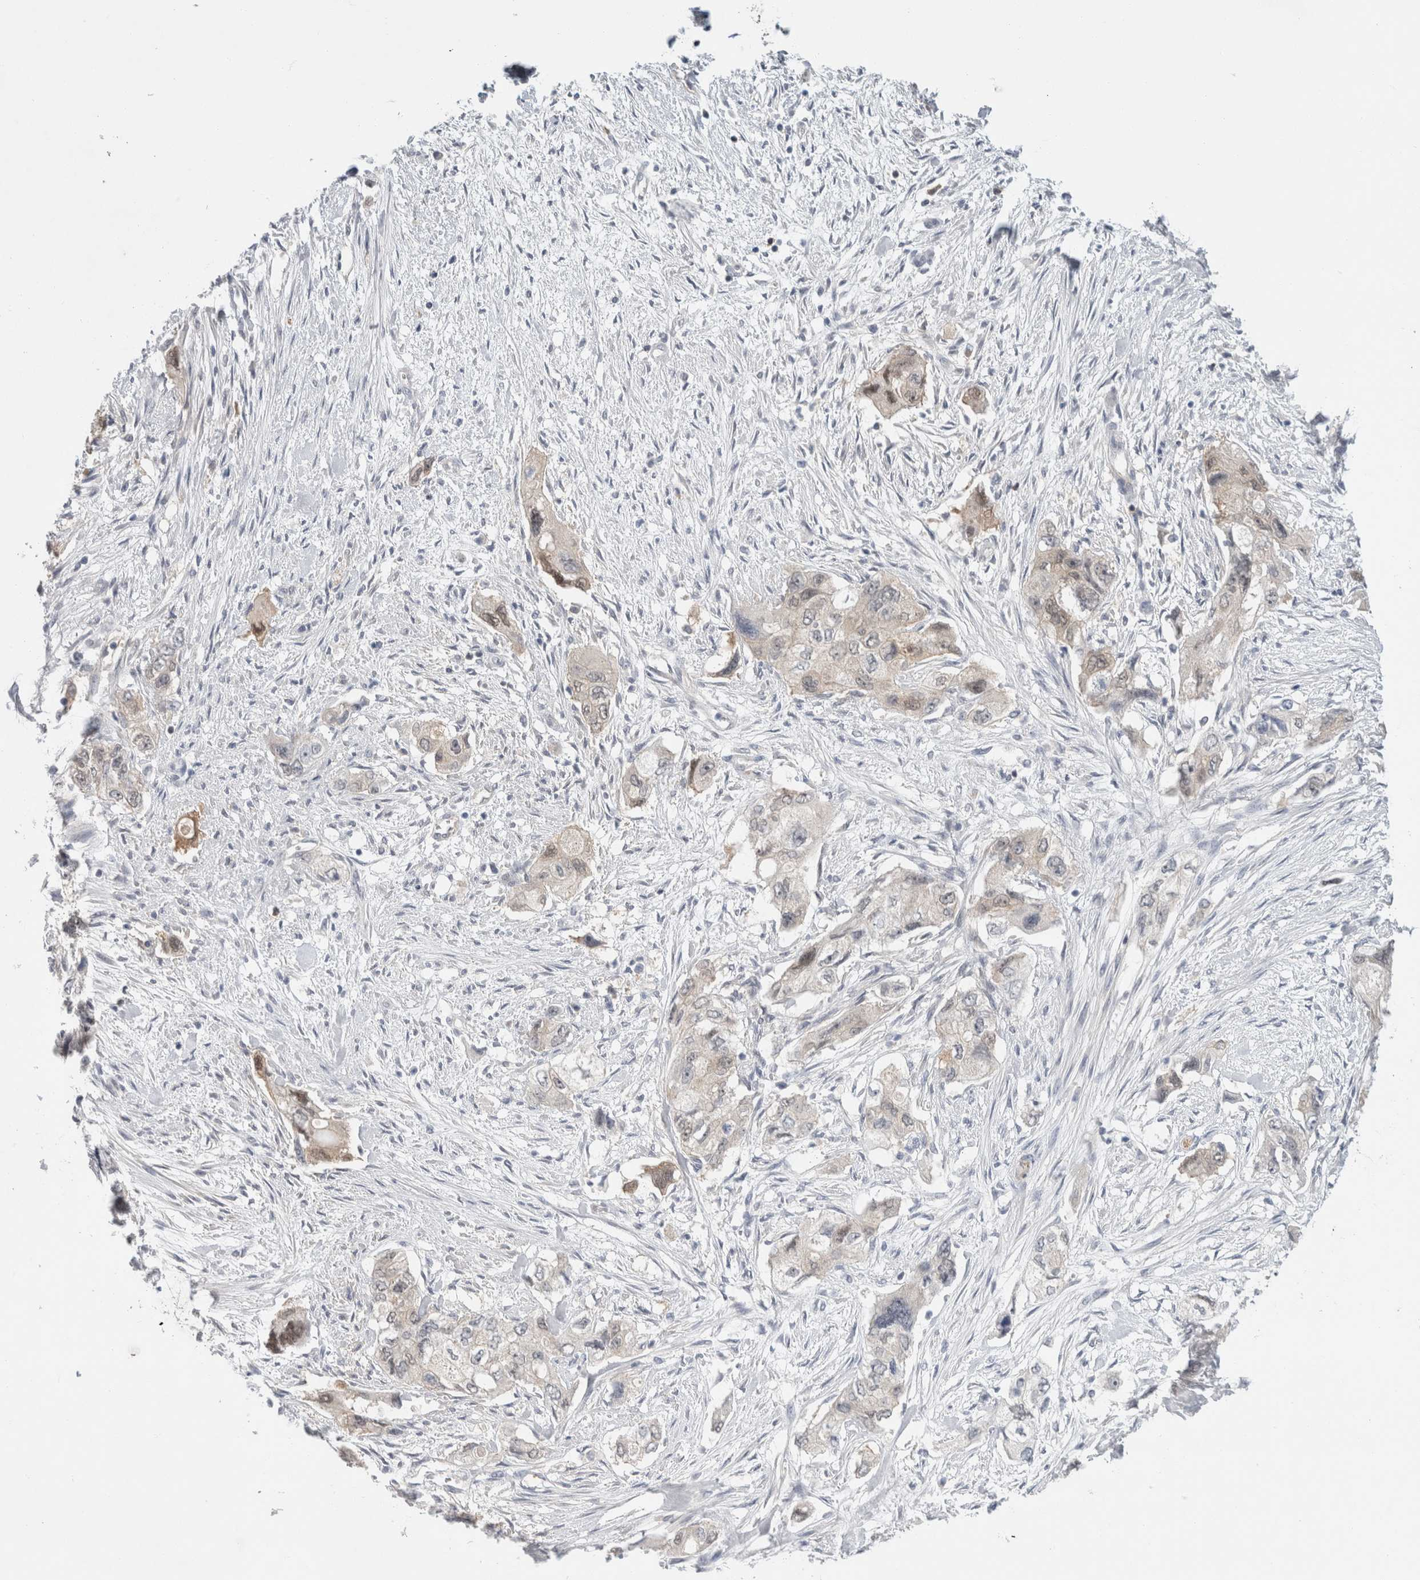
{"staining": {"intensity": "weak", "quantity": "<25%", "location": "cytoplasmic/membranous"}, "tissue": "pancreatic cancer", "cell_type": "Tumor cells", "image_type": "cancer", "snomed": [{"axis": "morphology", "description": "Adenocarcinoma, NOS"}, {"axis": "topography", "description": "Pancreas"}], "caption": "This is an immunohistochemistry photomicrograph of adenocarcinoma (pancreatic). There is no expression in tumor cells.", "gene": "CASP6", "patient": {"sex": "female", "age": 73}}